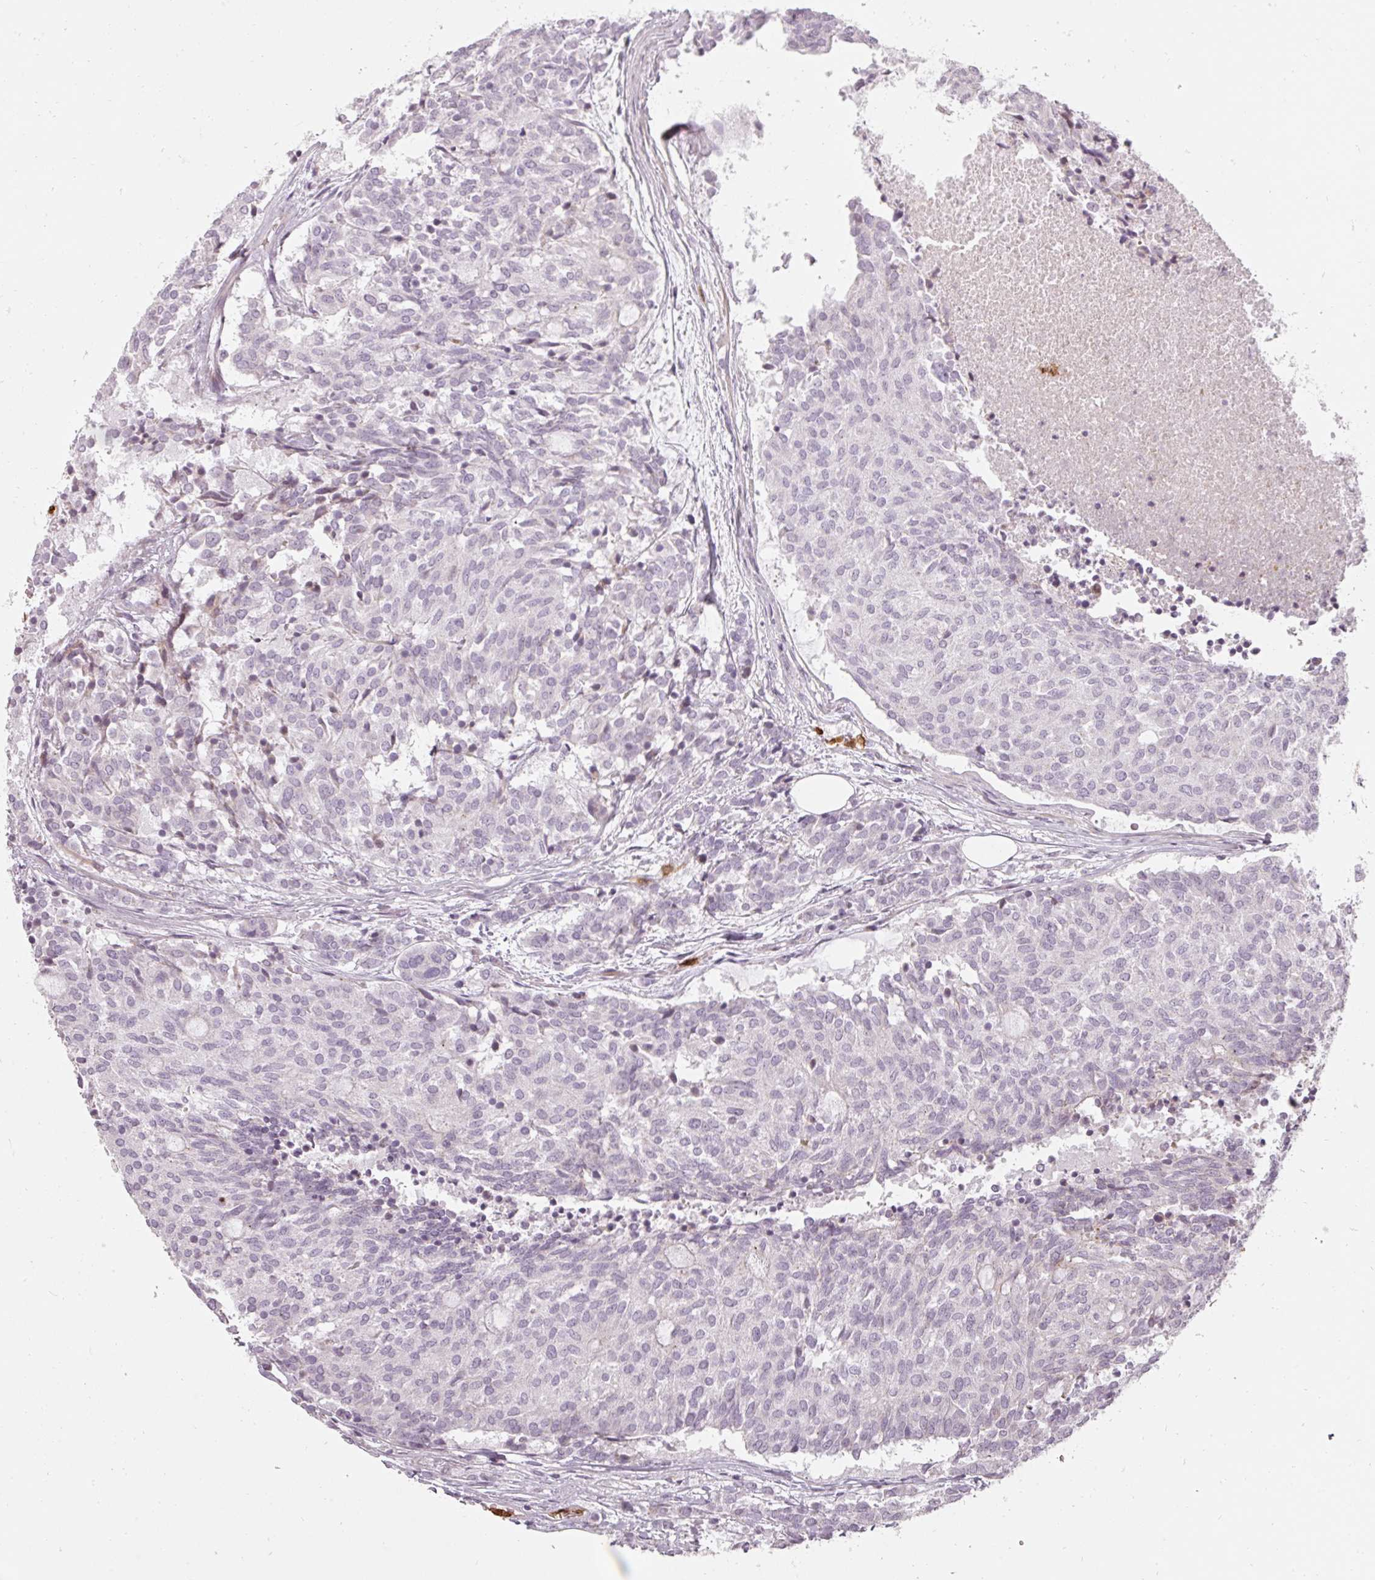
{"staining": {"intensity": "negative", "quantity": "none", "location": "none"}, "tissue": "carcinoid", "cell_type": "Tumor cells", "image_type": "cancer", "snomed": [{"axis": "morphology", "description": "Carcinoid, malignant, NOS"}, {"axis": "topography", "description": "Pancreas"}], "caption": "IHC image of neoplastic tissue: human carcinoid stained with DAB shows no significant protein staining in tumor cells.", "gene": "BIK", "patient": {"sex": "female", "age": 54}}